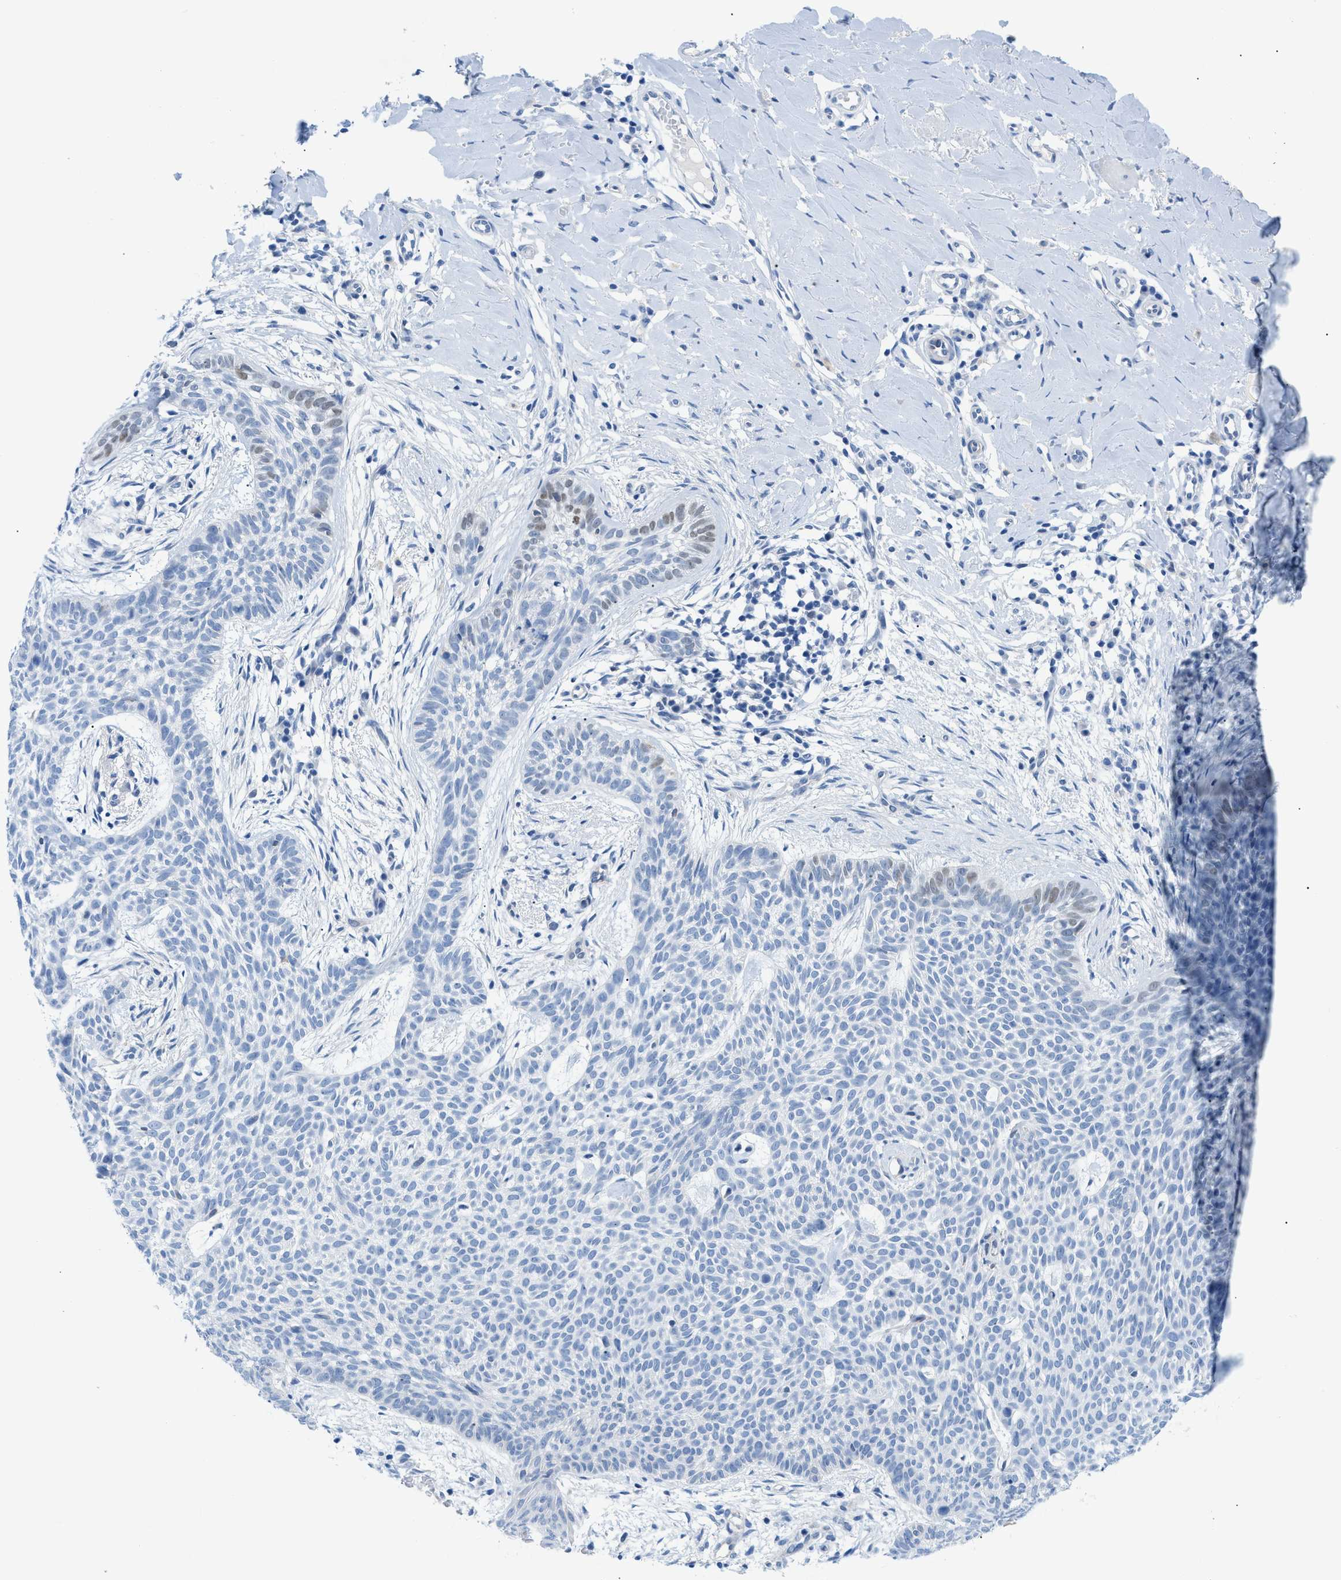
{"staining": {"intensity": "weak", "quantity": "<25%", "location": "nuclear"}, "tissue": "skin cancer", "cell_type": "Tumor cells", "image_type": "cancer", "snomed": [{"axis": "morphology", "description": "Basal cell carcinoma"}, {"axis": "topography", "description": "Skin"}], "caption": "This histopathology image is of skin basal cell carcinoma stained with IHC to label a protein in brown with the nuclei are counter-stained blue. There is no staining in tumor cells.", "gene": "FDCSP", "patient": {"sex": "female", "age": 59}}